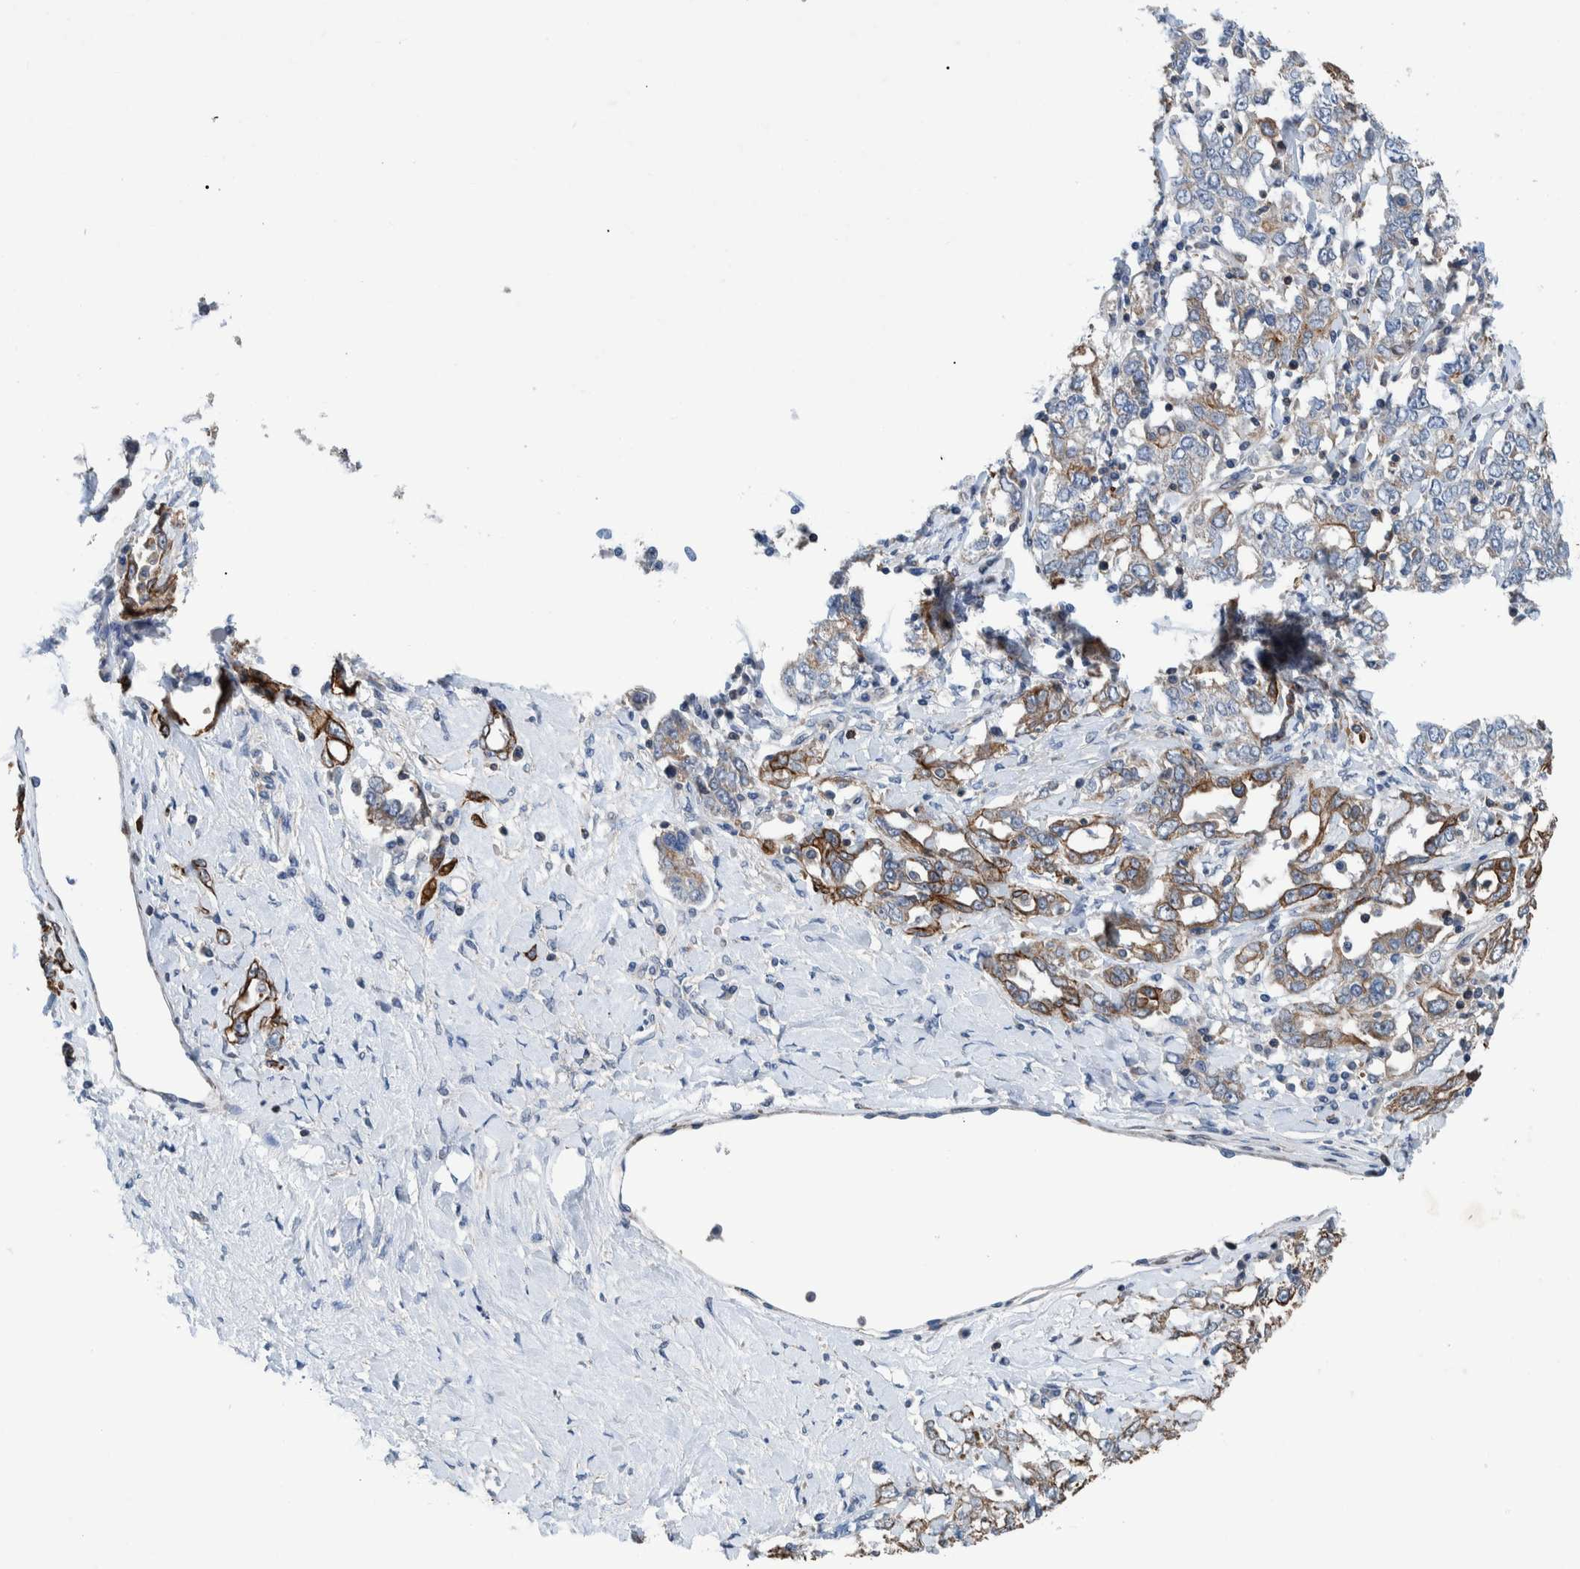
{"staining": {"intensity": "moderate", "quantity": "25%-75%", "location": "cytoplasmic/membranous"}, "tissue": "ovarian cancer", "cell_type": "Tumor cells", "image_type": "cancer", "snomed": [{"axis": "morphology", "description": "Carcinoma, endometroid"}, {"axis": "topography", "description": "Ovary"}], "caption": "This is a photomicrograph of immunohistochemistry (IHC) staining of ovarian cancer (endometroid carcinoma), which shows moderate expression in the cytoplasmic/membranous of tumor cells.", "gene": "MKS1", "patient": {"sex": "female", "age": 62}}